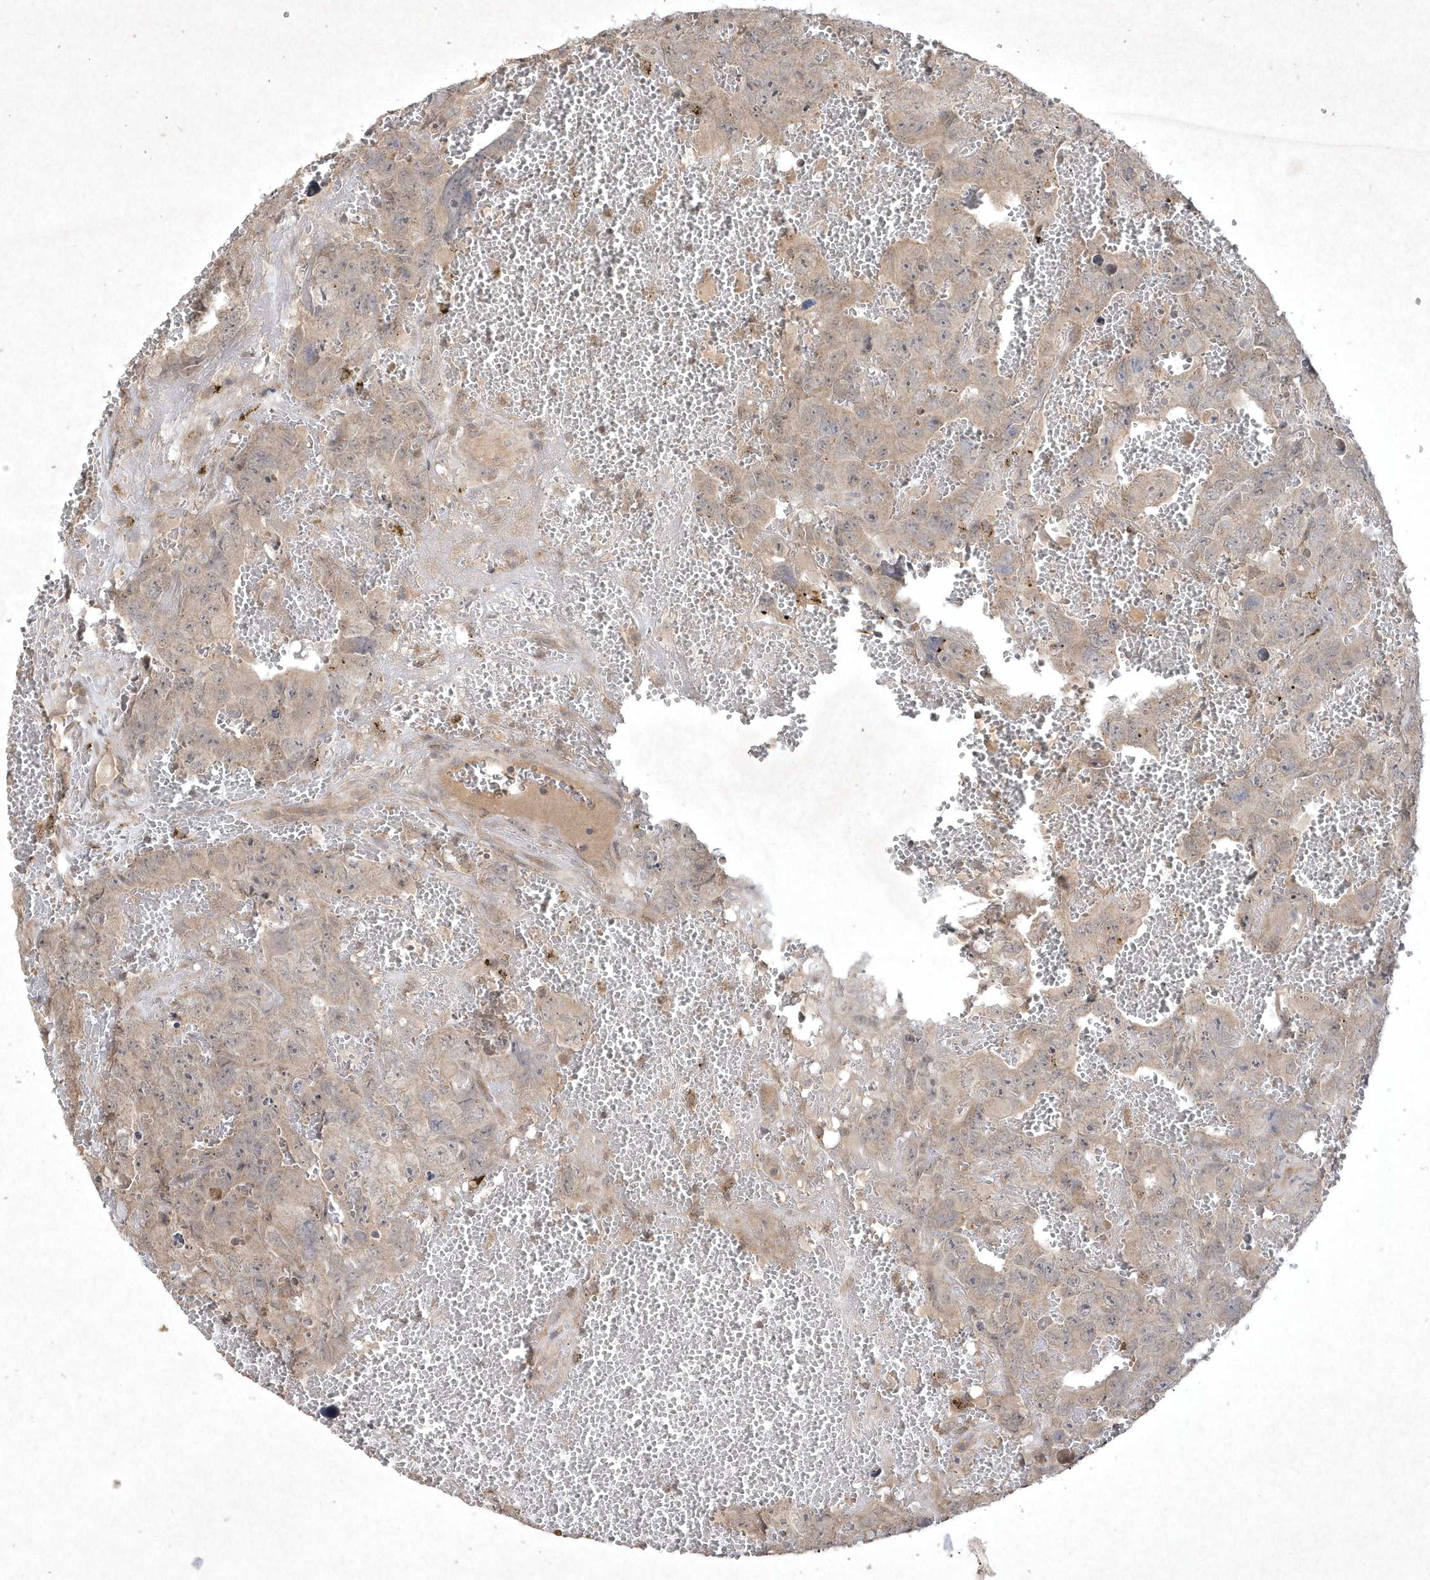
{"staining": {"intensity": "weak", "quantity": "<25%", "location": "cytoplasmic/membranous"}, "tissue": "testis cancer", "cell_type": "Tumor cells", "image_type": "cancer", "snomed": [{"axis": "morphology", "description": "Carcinoma, Embryonal, NOS"}, {"axis": "topography", "description": "Testis"}], "caption": "Immunohistochemical staining of testis embryonal carcinoma reveals no significant staining in tumor cells.", "gene": "AKR7A2", "patient": {"sex": "male", "age": 45}}